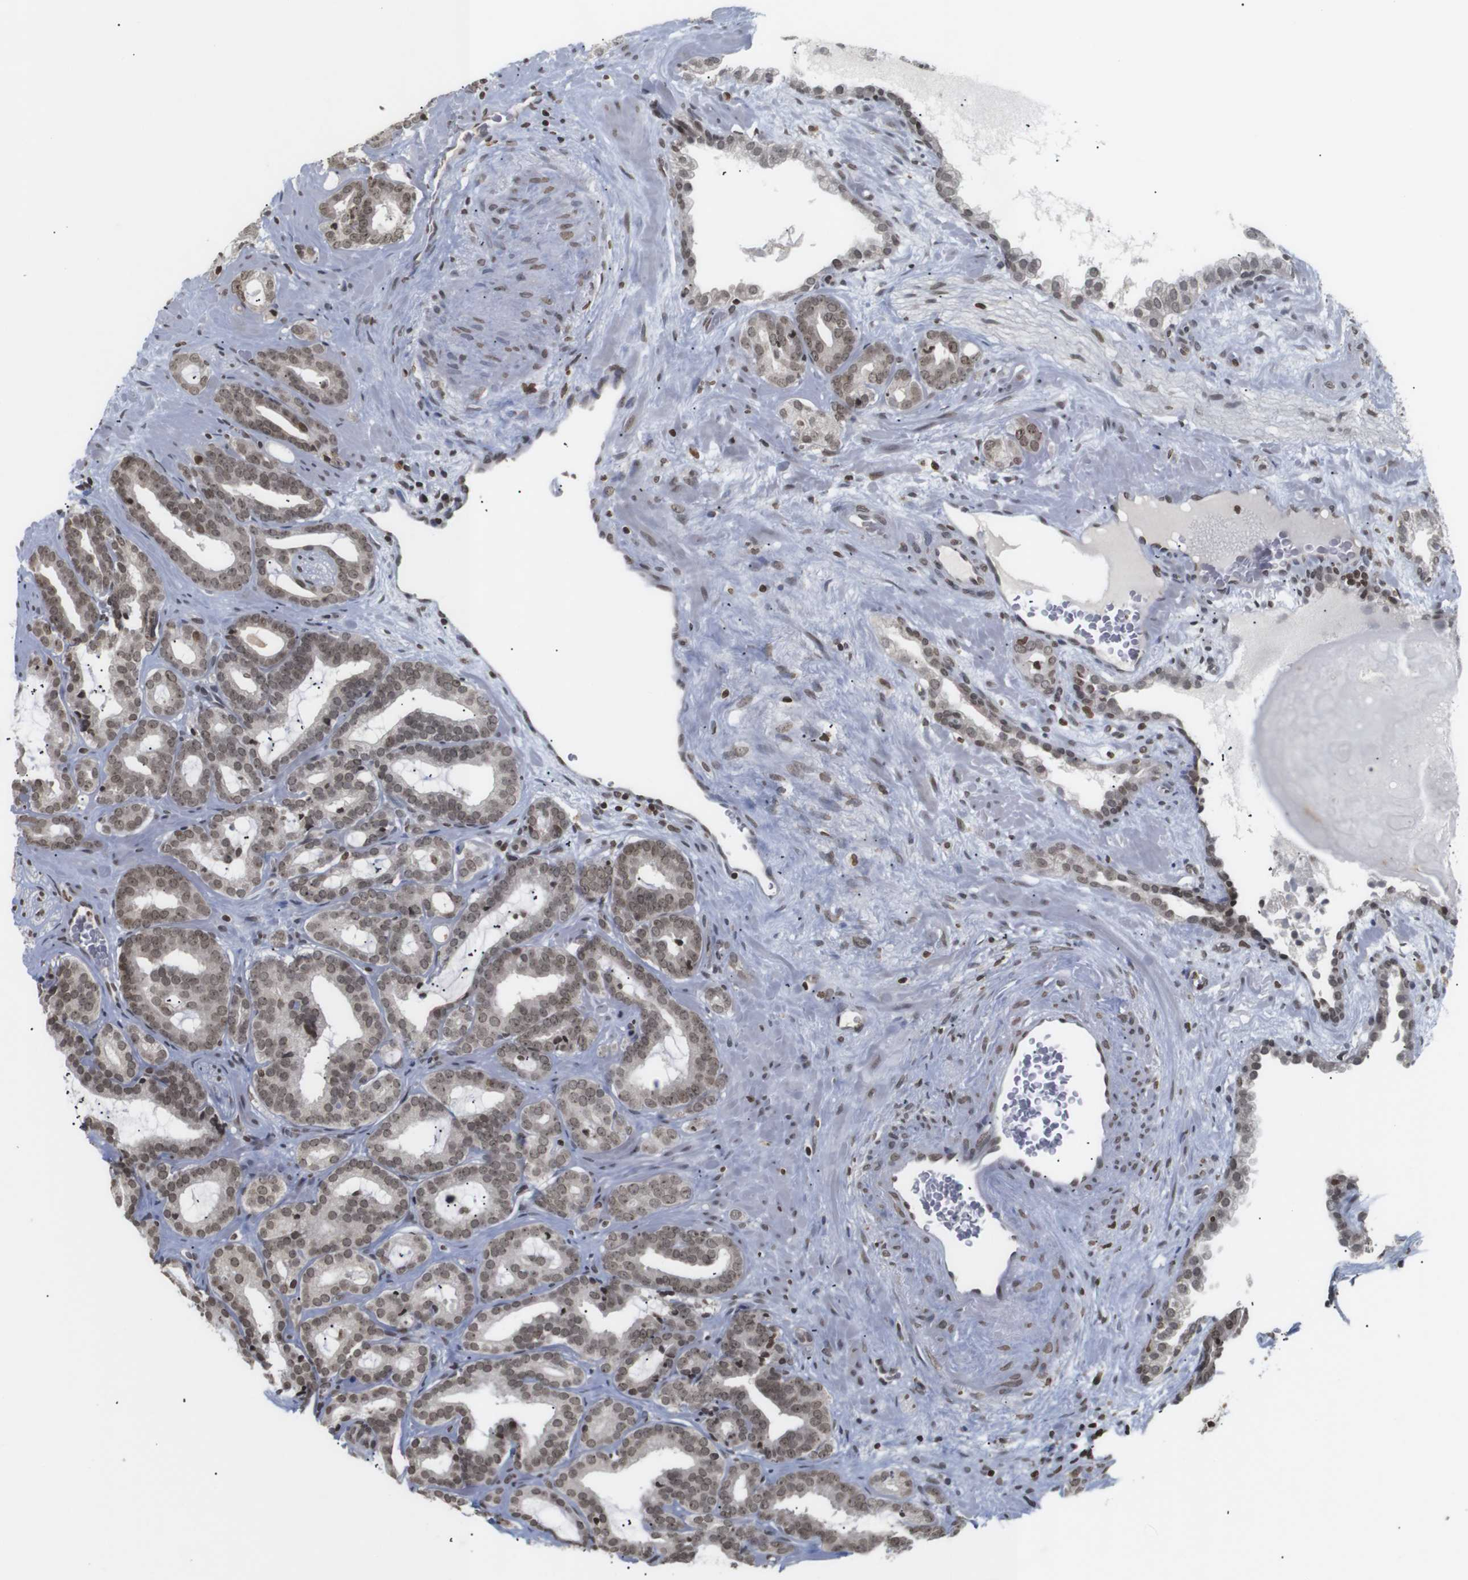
{"staining": {"intensity": "moderate", "quantity": ">75%", "location": "nuclear"}, "tissue": "prostate cancer", "cell_type": "Tumor cells", "image_type": "cancer", "snomed": [{"axis": "morphology", "description": "Adenocarcinoma, Low grade"}, {"axis": "topography", "description": "Prostate"}], "caption": "Adenocarcinoma (low-grade) (prostate) stained with a protein marker displays moderate staining in tumor cells.", "gene": "ETV5", "patient": {"sex": "male", "age": 63}}